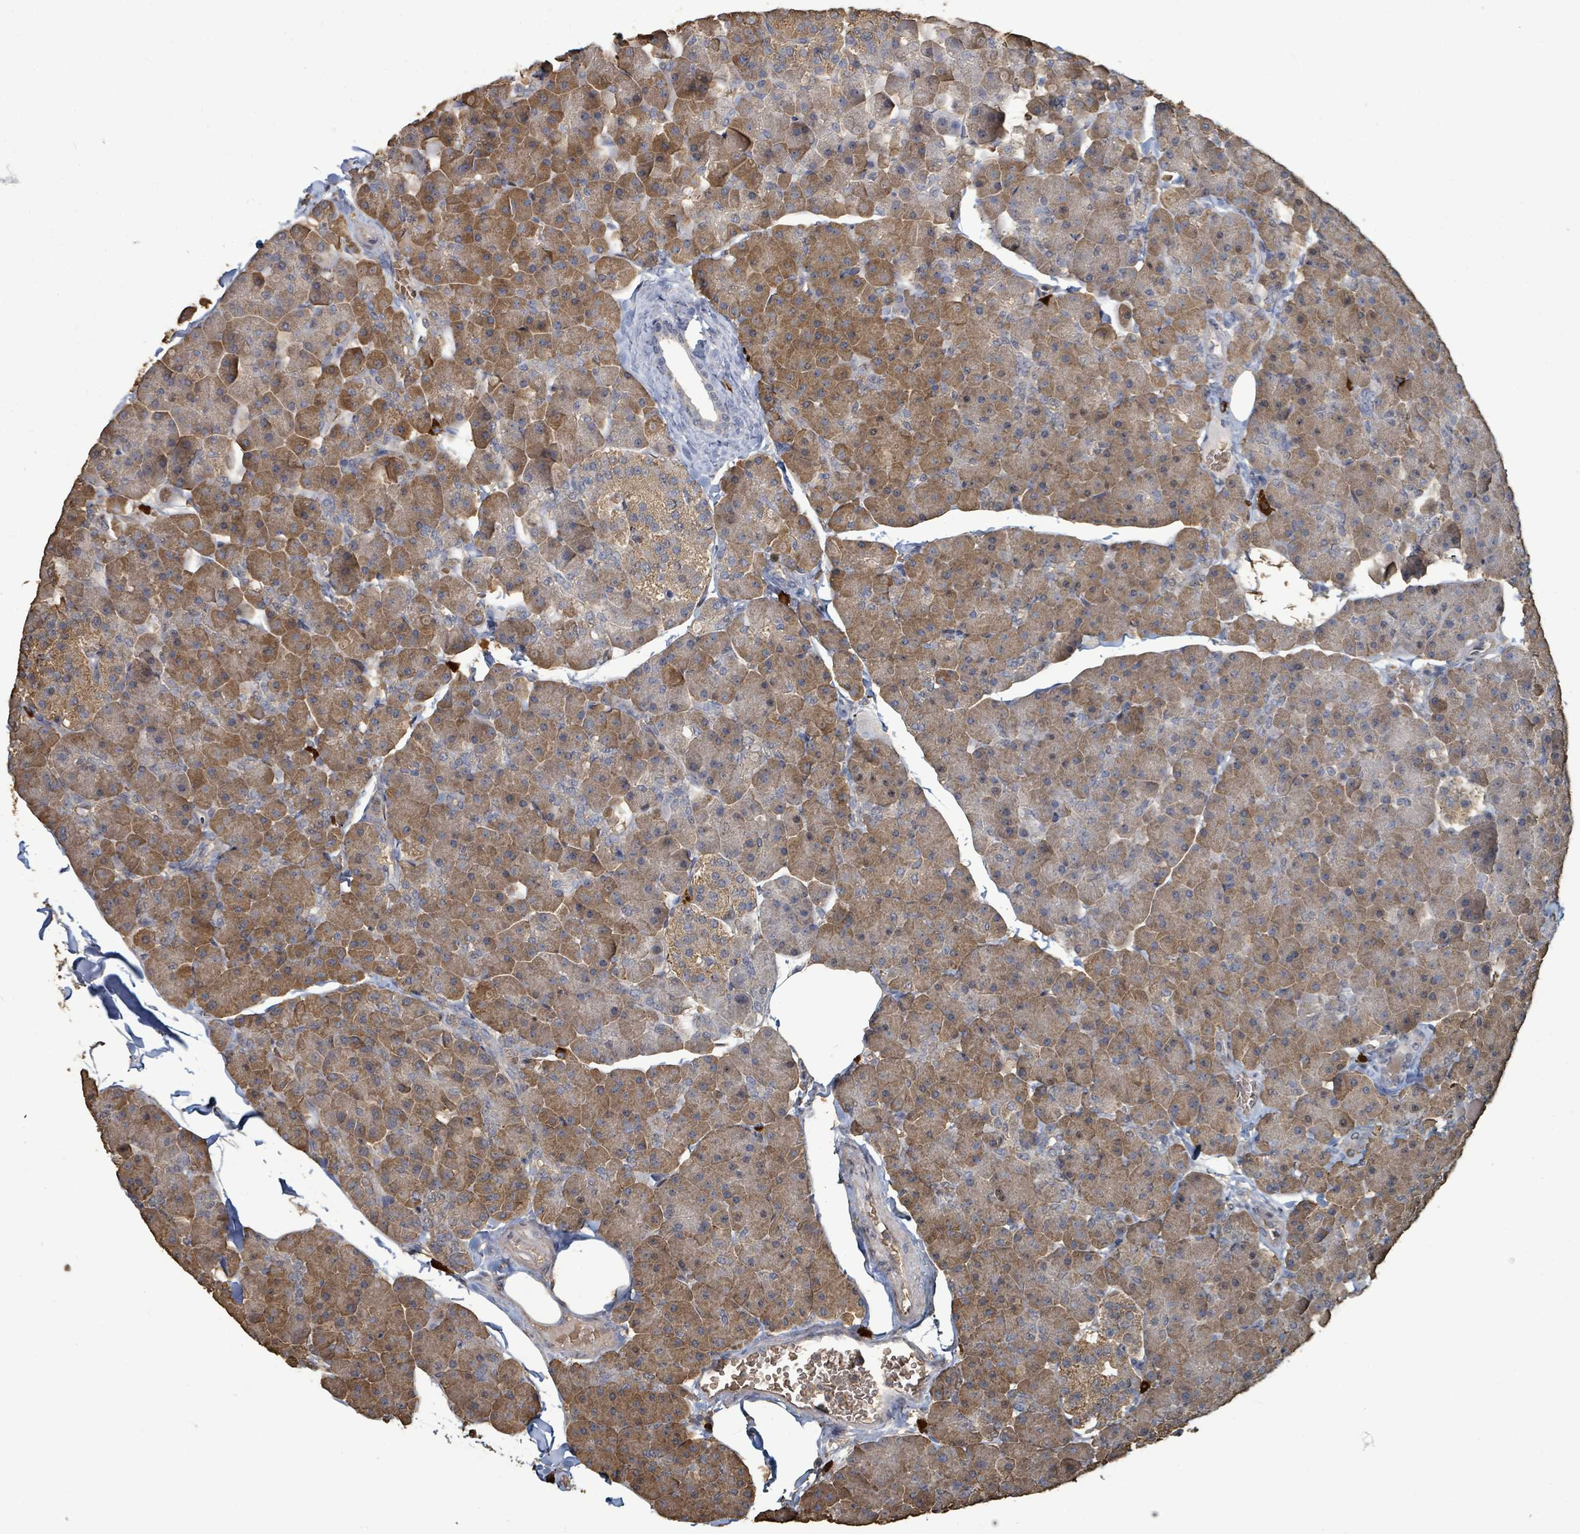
{"staining": {"intensity": "moderate", "quantity": ">75%", "location": "cytoplasmic/membranous"}, "tissue": "pancreas", "cell_type": "Exocrine glandular cells", "image_type": "normal", "snomed": [{"axis": "morphology", "description": "Normal tissue, NOS"}, {"axis": "topography", "description": "Pancreas"}], "caption": "Immunohistochemistry (IHC) of normal human pancreas displays medium levels of moderate cytoplasmic/membranous expression in about >75% of exocrine glandular cells. The staining is performed using DAB brown chromogen to label protein expression. The nuclei are counter-stained blue using hematoxylin.", "gene": "C6orf52", "patient": {"sex": "male", "age": 35}}